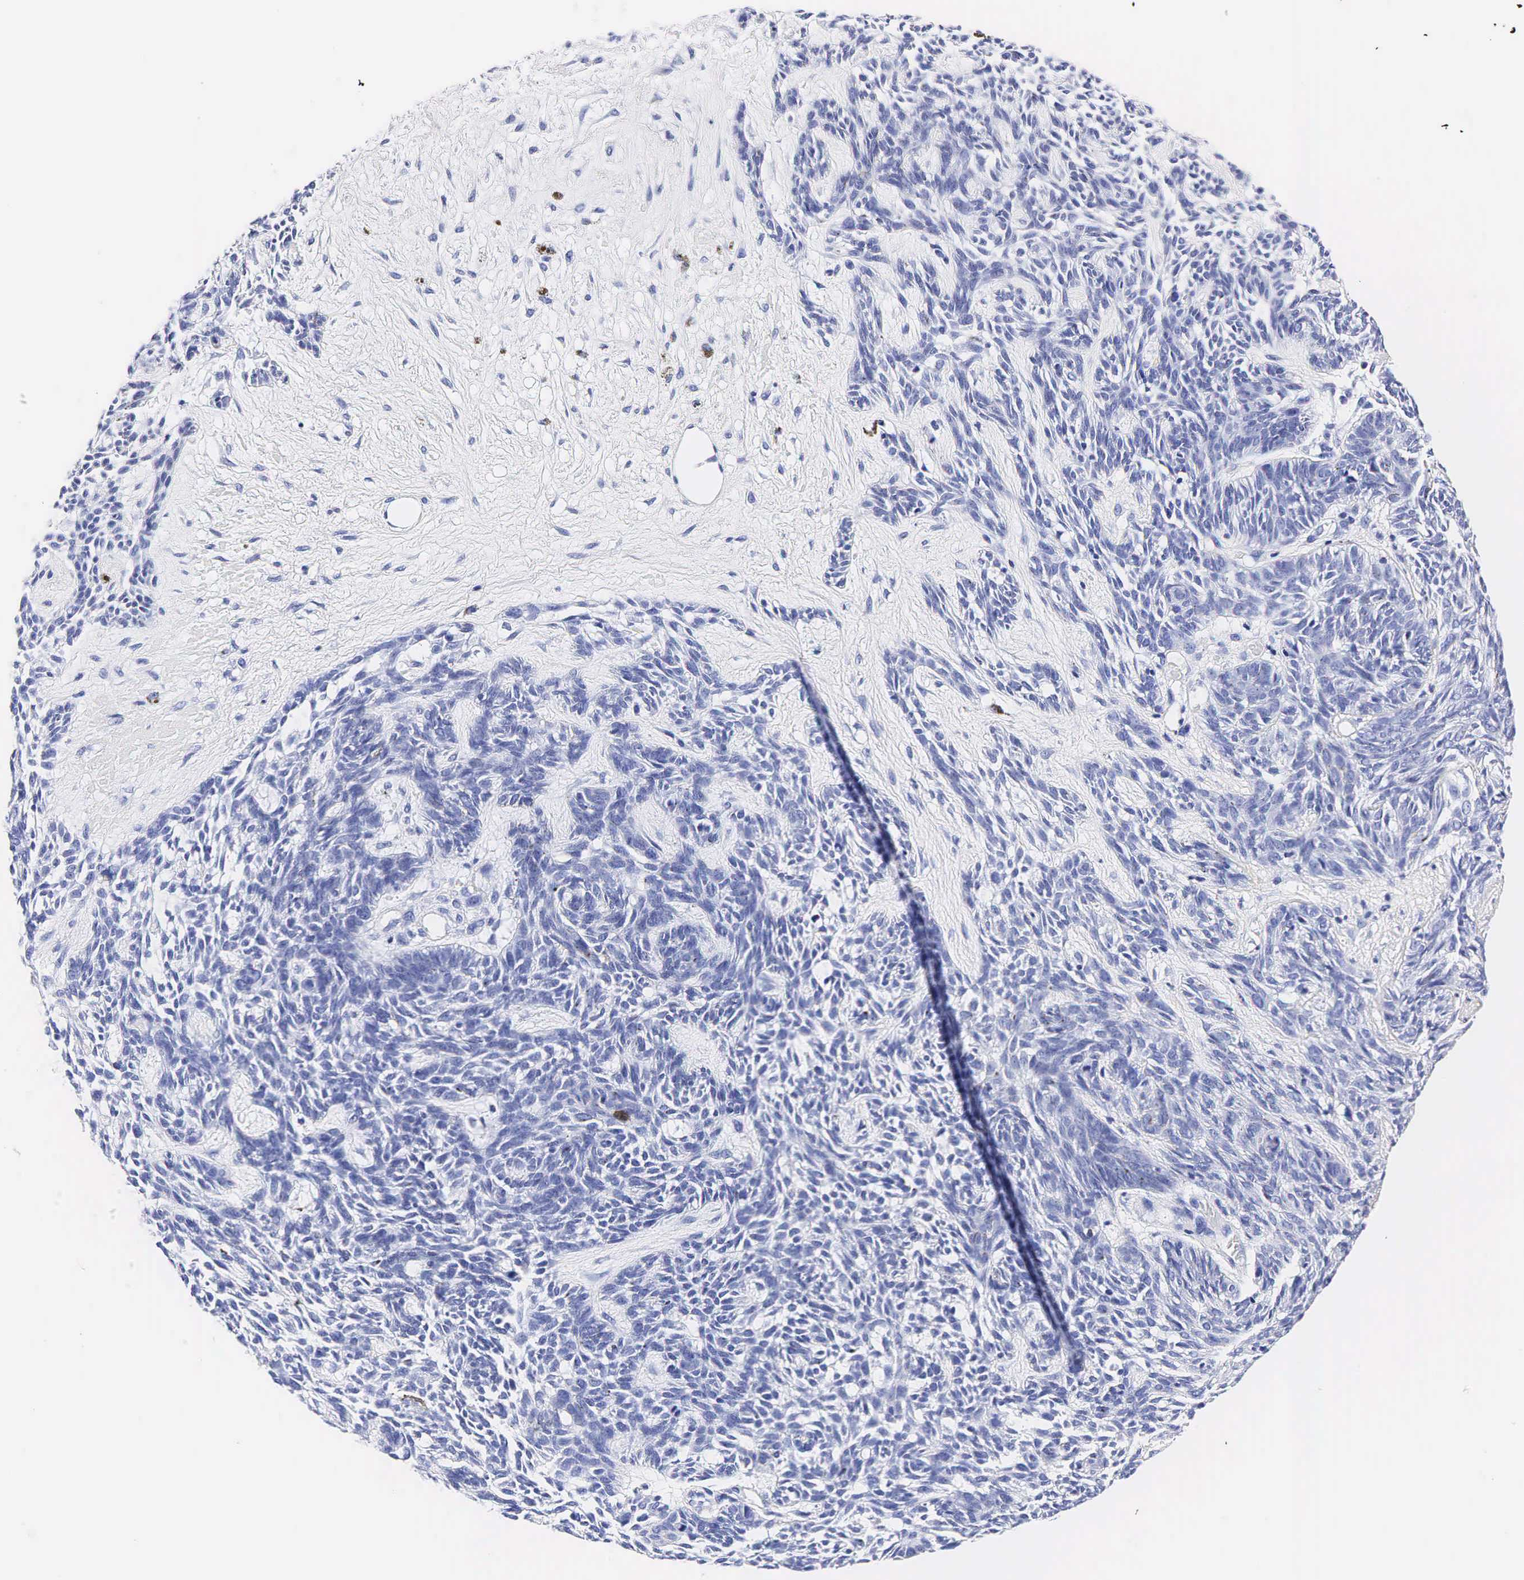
{"staining": {"intensity": "negative", "quantity": "none", "location": "none"}, "tissue": "skin cancer", "cell_type": "Tumor cells", "image_type": "cancer", "snomed": [{"axis": "morphology", "description": "Basal cell carcinoma"}, {"axis": "topography", "description": "Skin"}], "caption": "Protein analysis of skin basal cell carcinoma exhibits no significant expression in tumor cells.", "gene": "KLK3", "patient": {"sex": "male", "age": 58}}